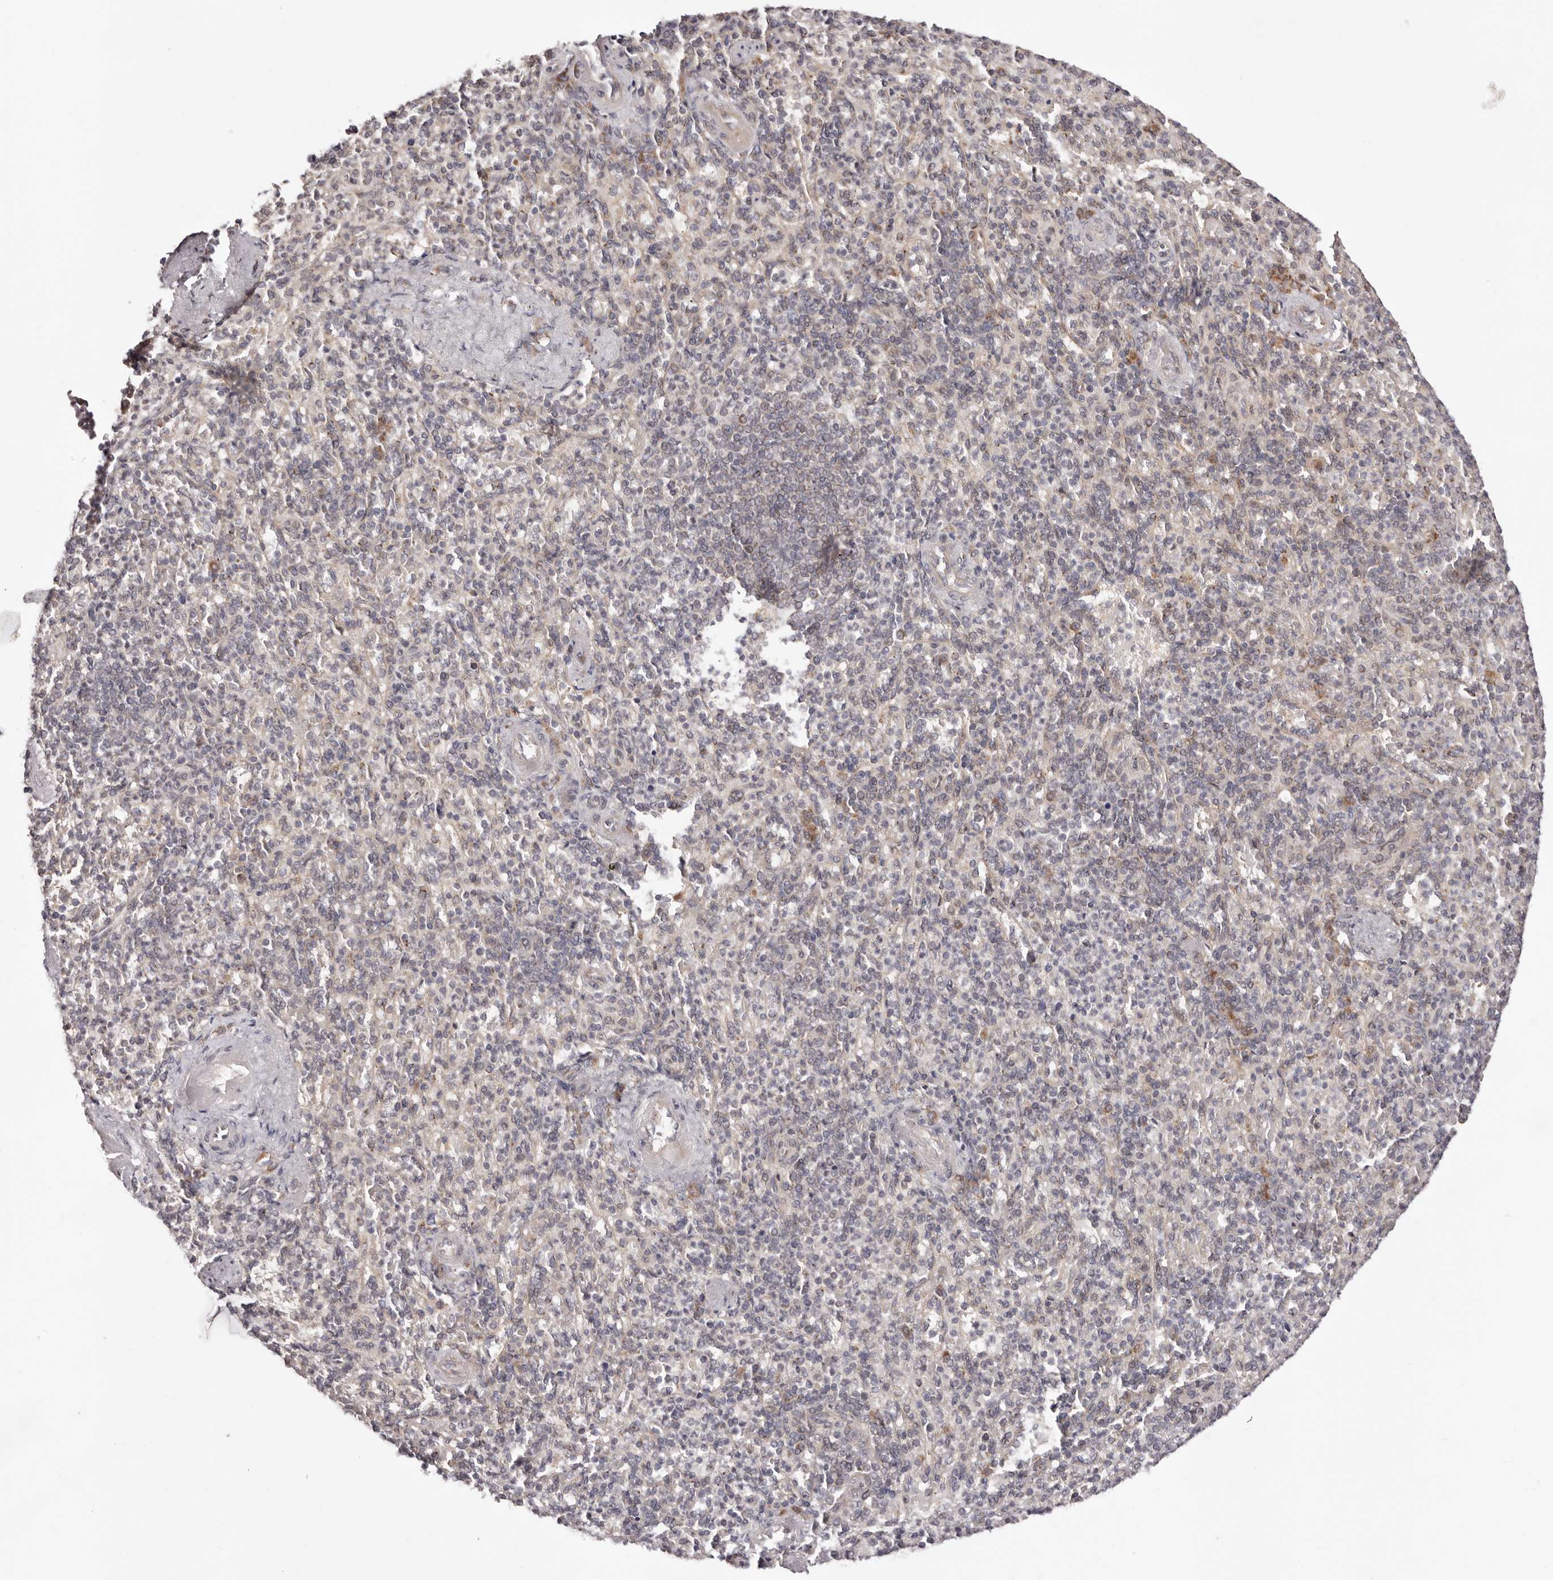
{"staining": {"intensity": "moderate", "quantity": "<25%", "location": "cytoplasmic/membranous"}, "tissue": "spleen", "cell_type": "Cells in red pulp", "image_type": "normal", "snomed": [{"axis": "morphology", "description": "Normal tissue, NOS"}, {"axis": "topography", "description": "Spleen"}], "caption": "Moderate cytoplasmic/membranous positivity is seen in about <25% of cells in red pulp in unremarkable spleen.", "gene": "EGR3", "patient": {"sex": "female", "age": 74}}